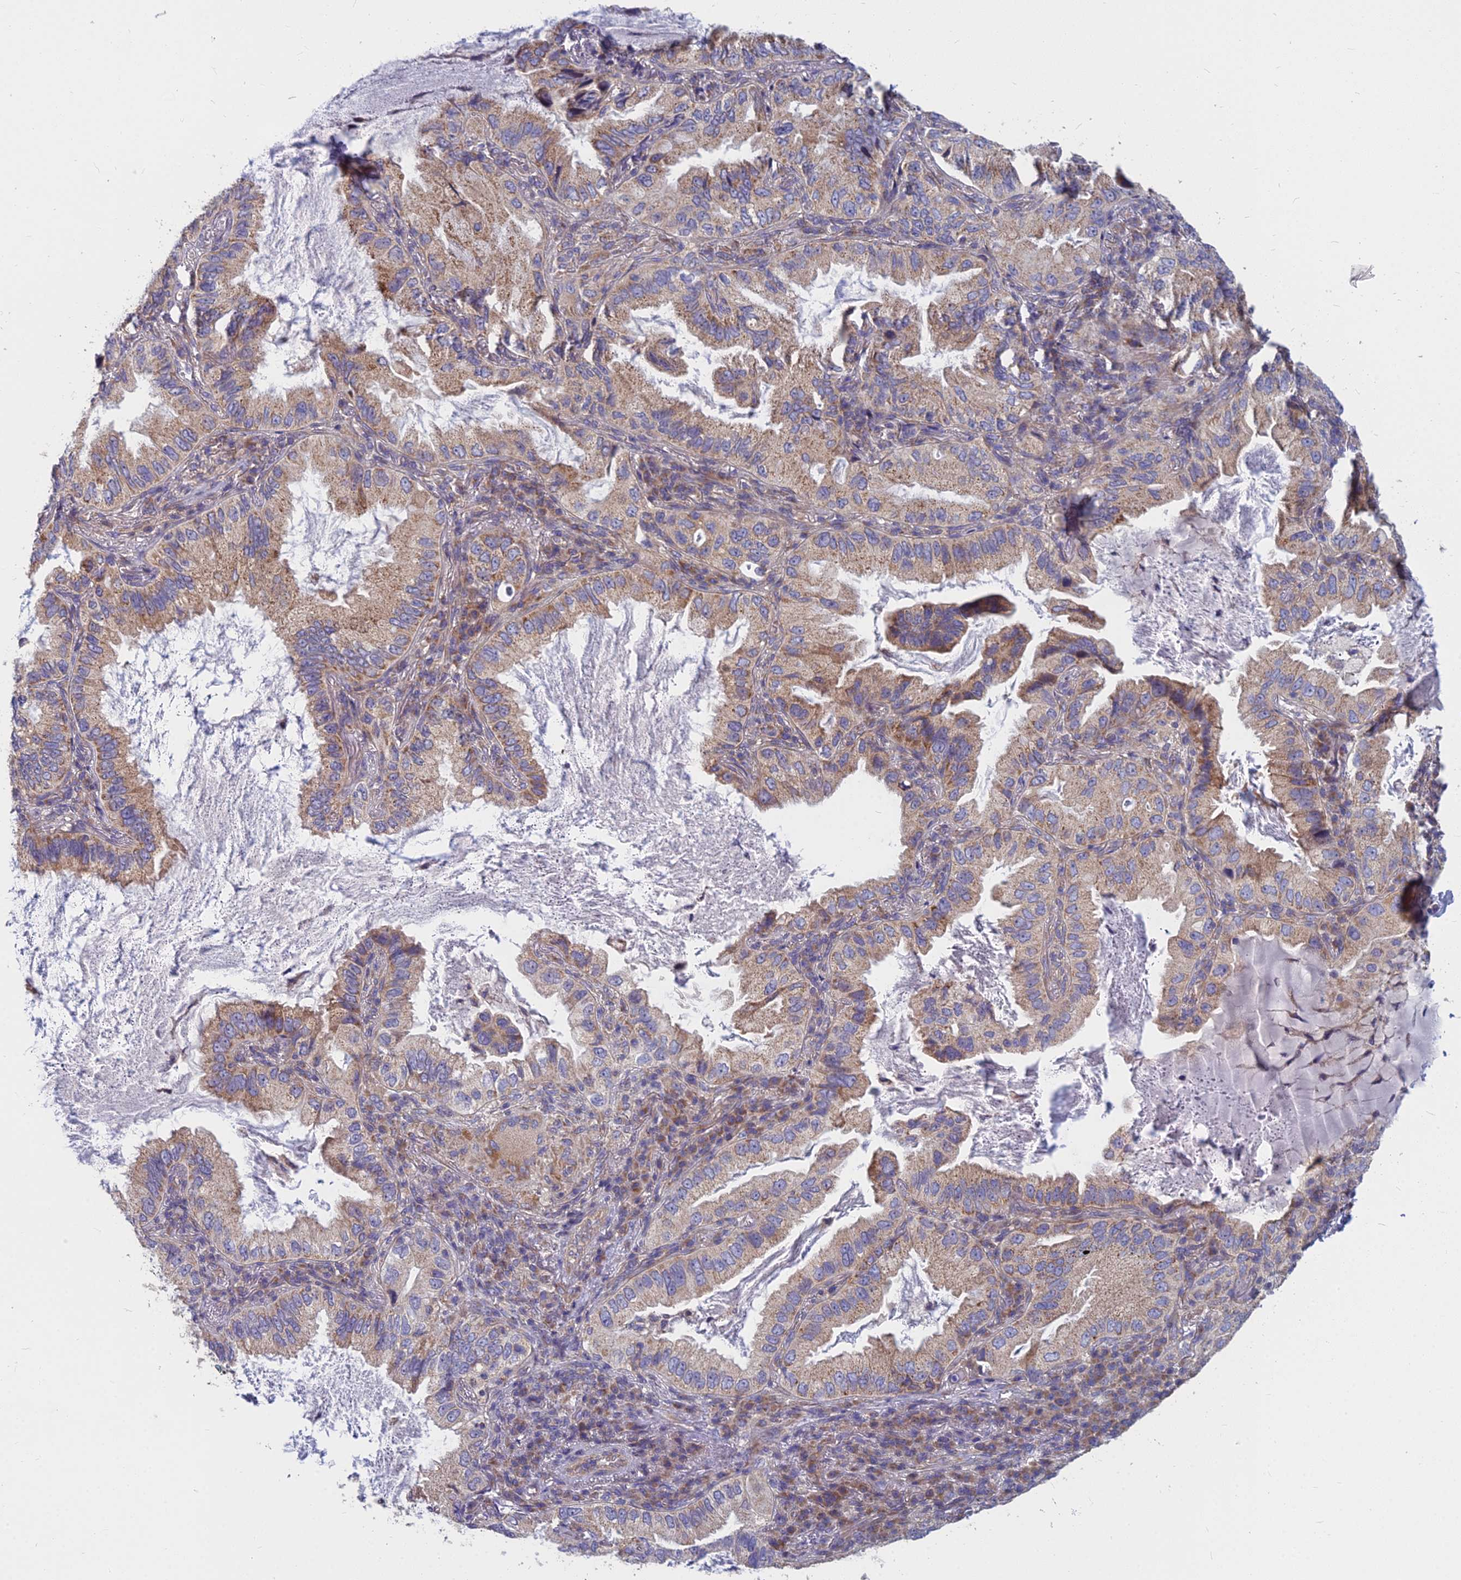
{"staining": {"intensity": "weak", "quantity": ">75%", "location": "cytoplasmic/membranous"}, "tissue": "lung cancer", "cell_type": "Tumor cells", "image_type": "cancer", "snomed": [{"axis": "morphology", "description": "Adenocarcinoma, NOS"}, {"axis": "topography", "description": "Lung"}], "caption": "IHC photomicrograph of lung cancer stained for a protein (brown), which reveals low levels of weak cytoplasmic/membranous expression in about >75% of tumor cells.", "gene": "COX20", "patient": {"sex": "female", "age": 69}}